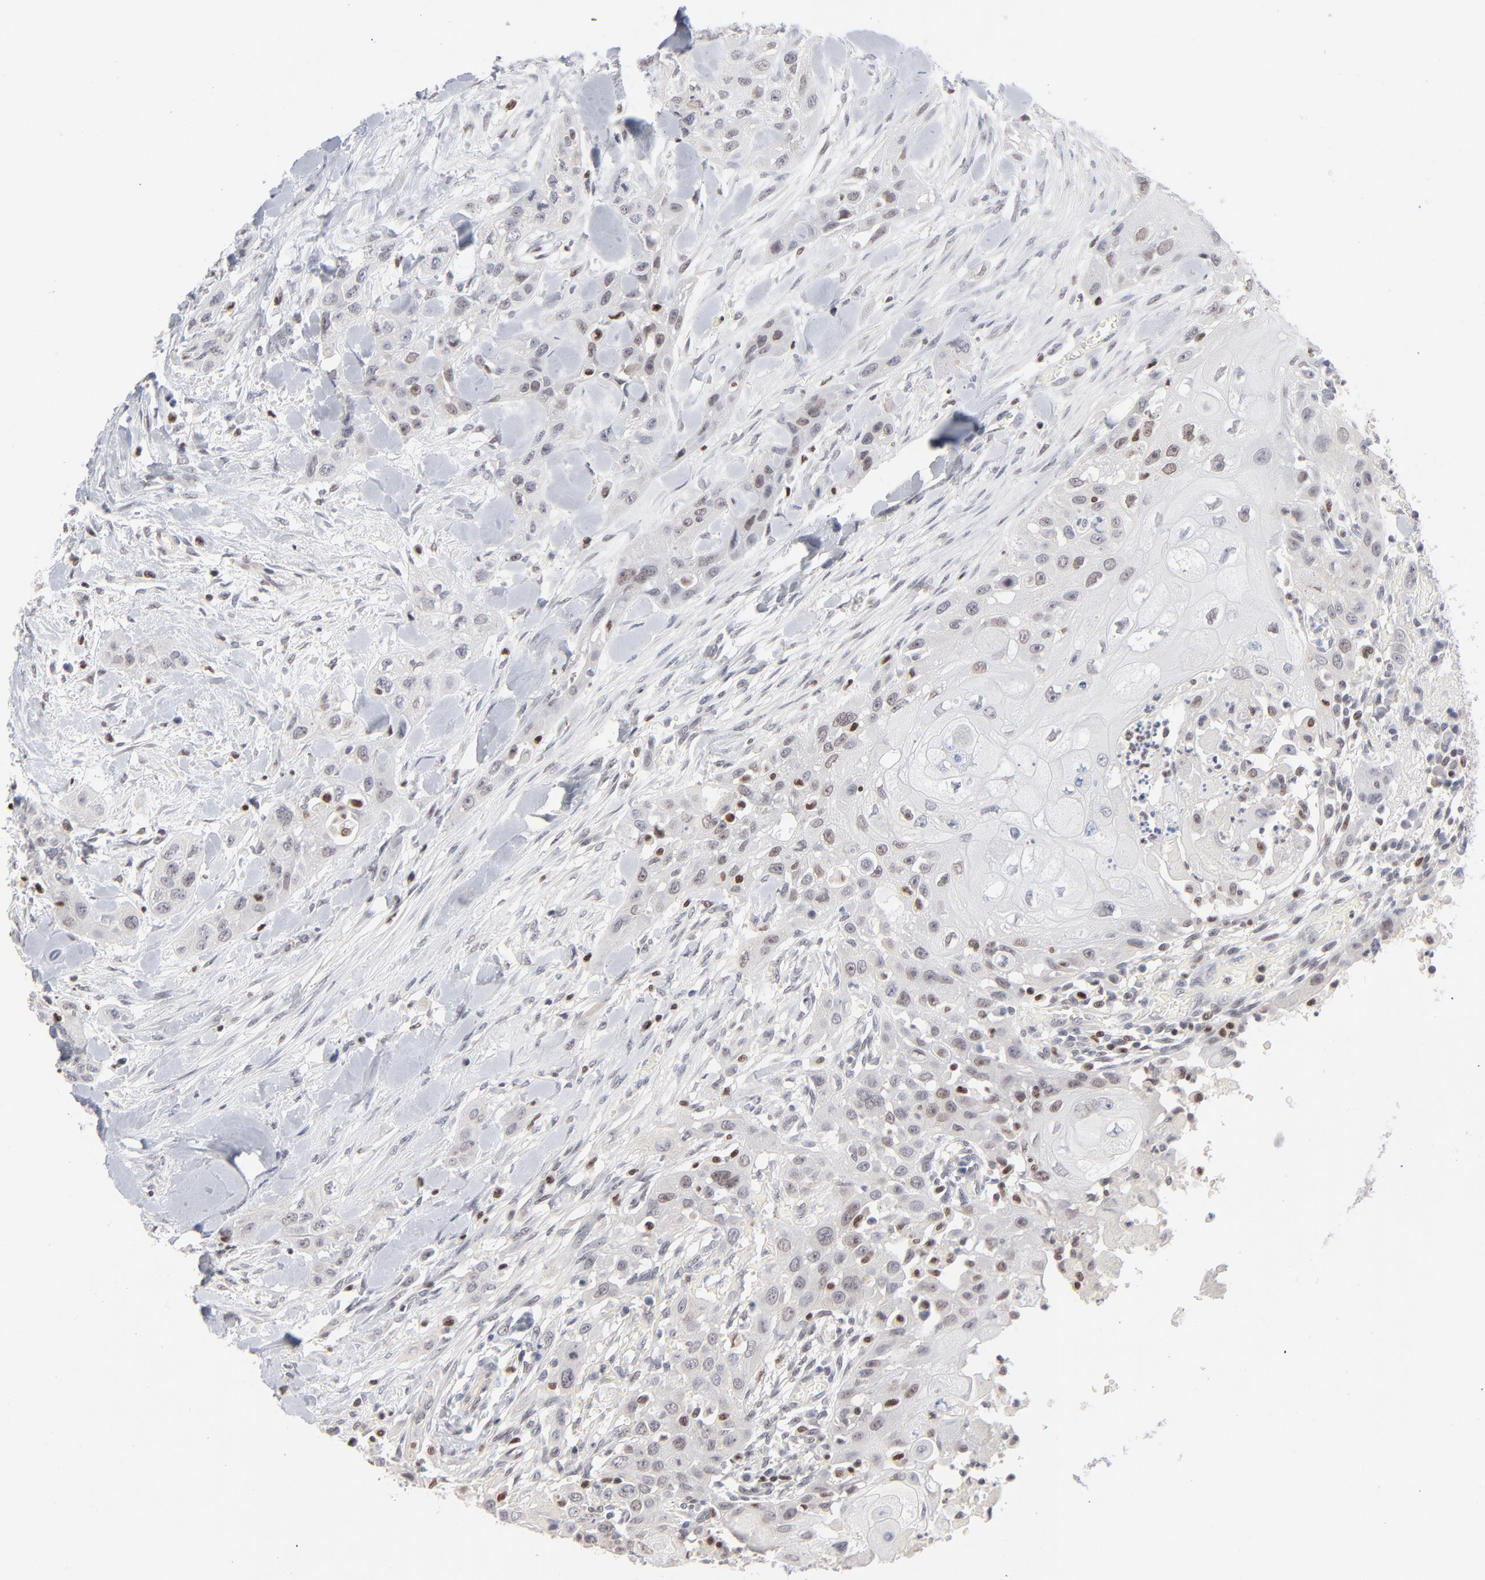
{"staining": {"intensity": "weak", "quantity": "<25%", "location": "nuclear"}, "tissue": "head and neck cancer", "cell_type": "Tumor cells", "image_type": "cancer", "snomed": [{"axis": "morphology", "description": "Neoplasm, malignant, NOS"}, {"axis": "topography", "description": "Salivary gland"}, {"axis": "topography", "description": "Head-Neck"}], "caption": "Tumor cells are negative for protein expression in human head and neck neoplasm (malignant).", "gene": "MAX", "patient": {"sex": "male", "age": 43}}